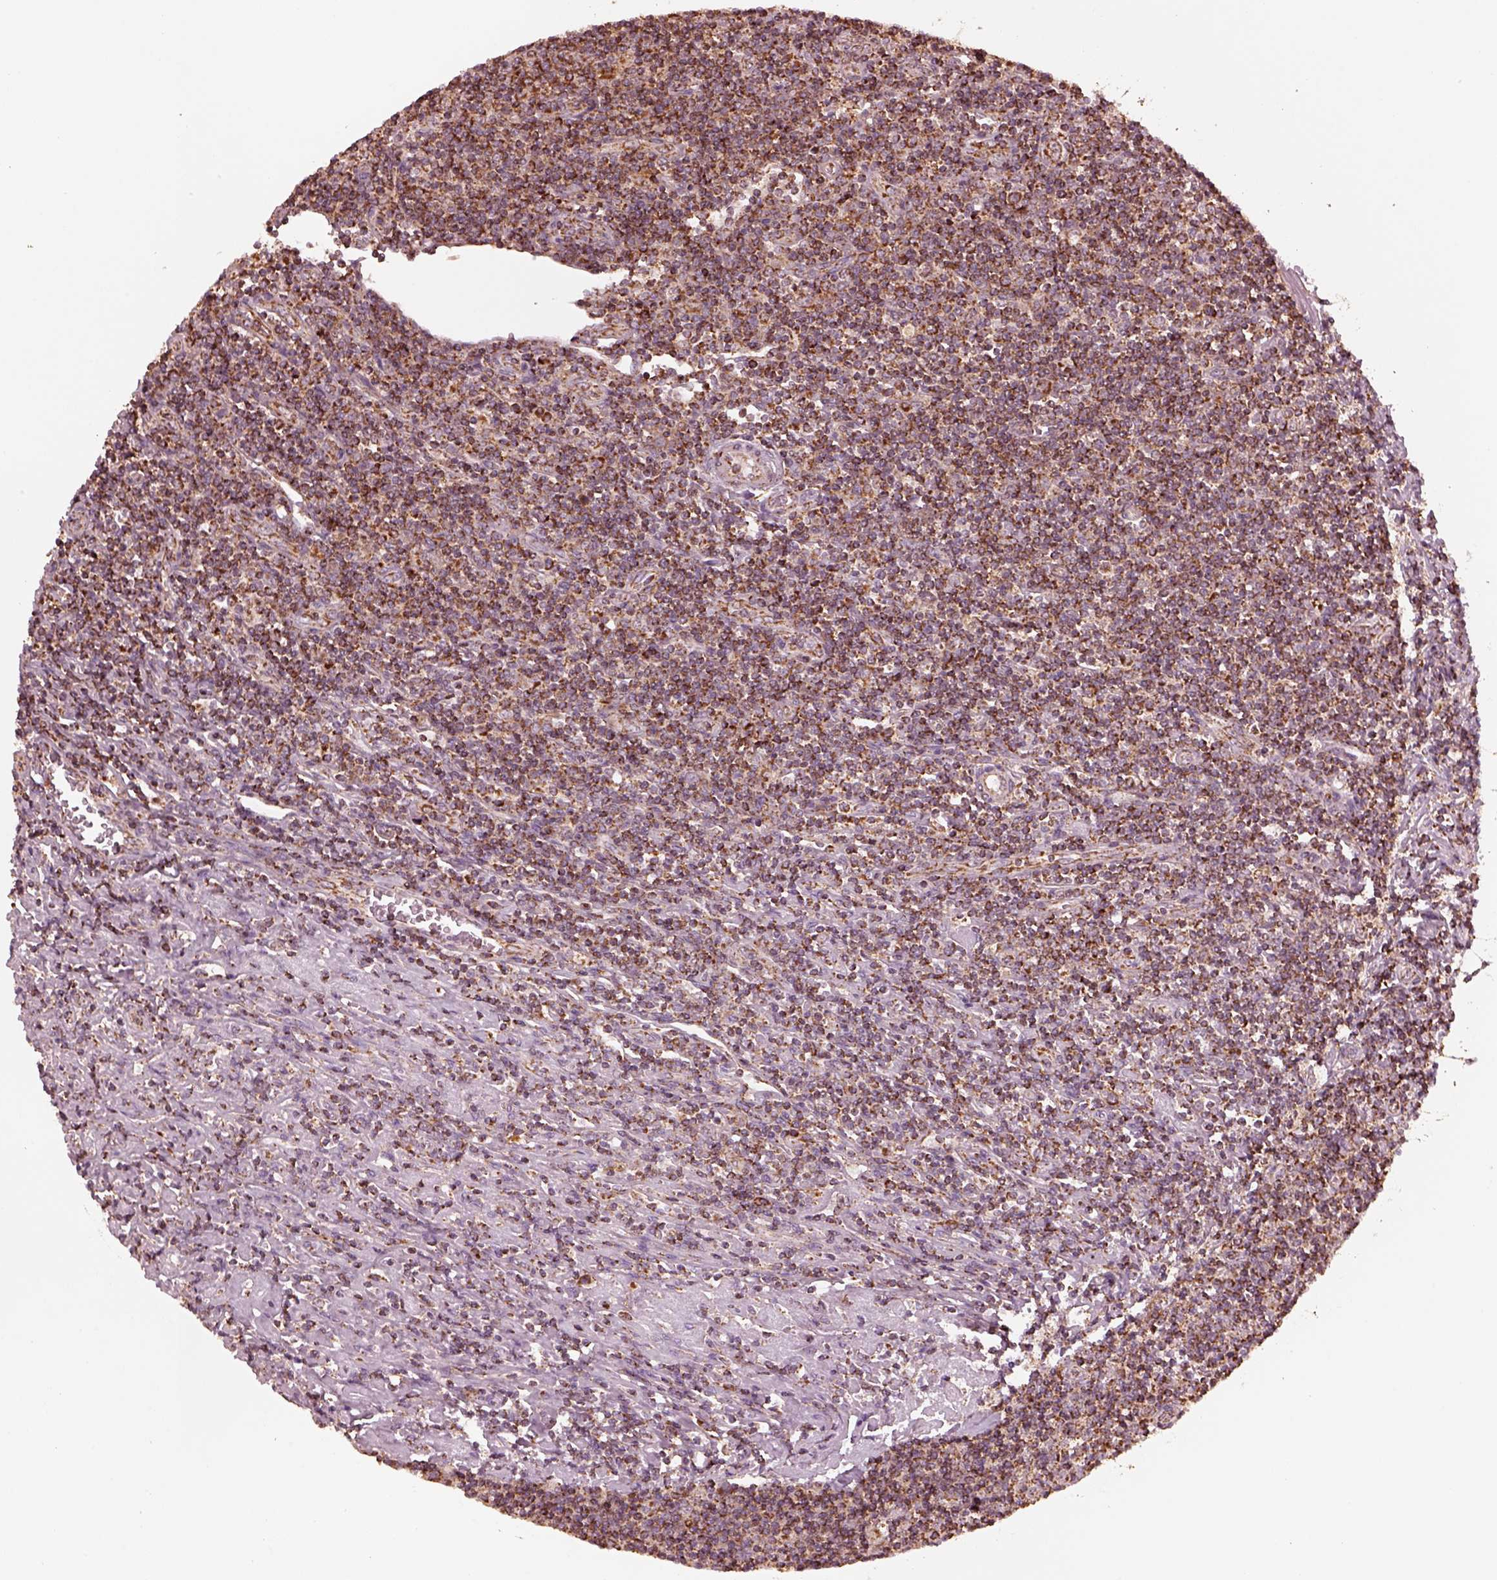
{"staining": {"intensity": "moderate", "quantity": "25%-75%", "location": "cytoplasmic/membranous"}, "tissue": "lymphoma", "cell_type": "Tumor cells", "image_type": "cancer", "snomed": [{"axis": "morphology", "description": "Hodgkin's disease, NOS"}, {"axis": "topography", "description": "Lymph node"}], "caption": "High-power microscopy captured an immunohistochemistry photomicrograph of Hodgkin's disease, revealing moderate cytoplasmic/membranous expression in about 25%-75% of tumor cells.", "gene": "NDUFB10", "patient": {"sex": "male", "age": 40}}